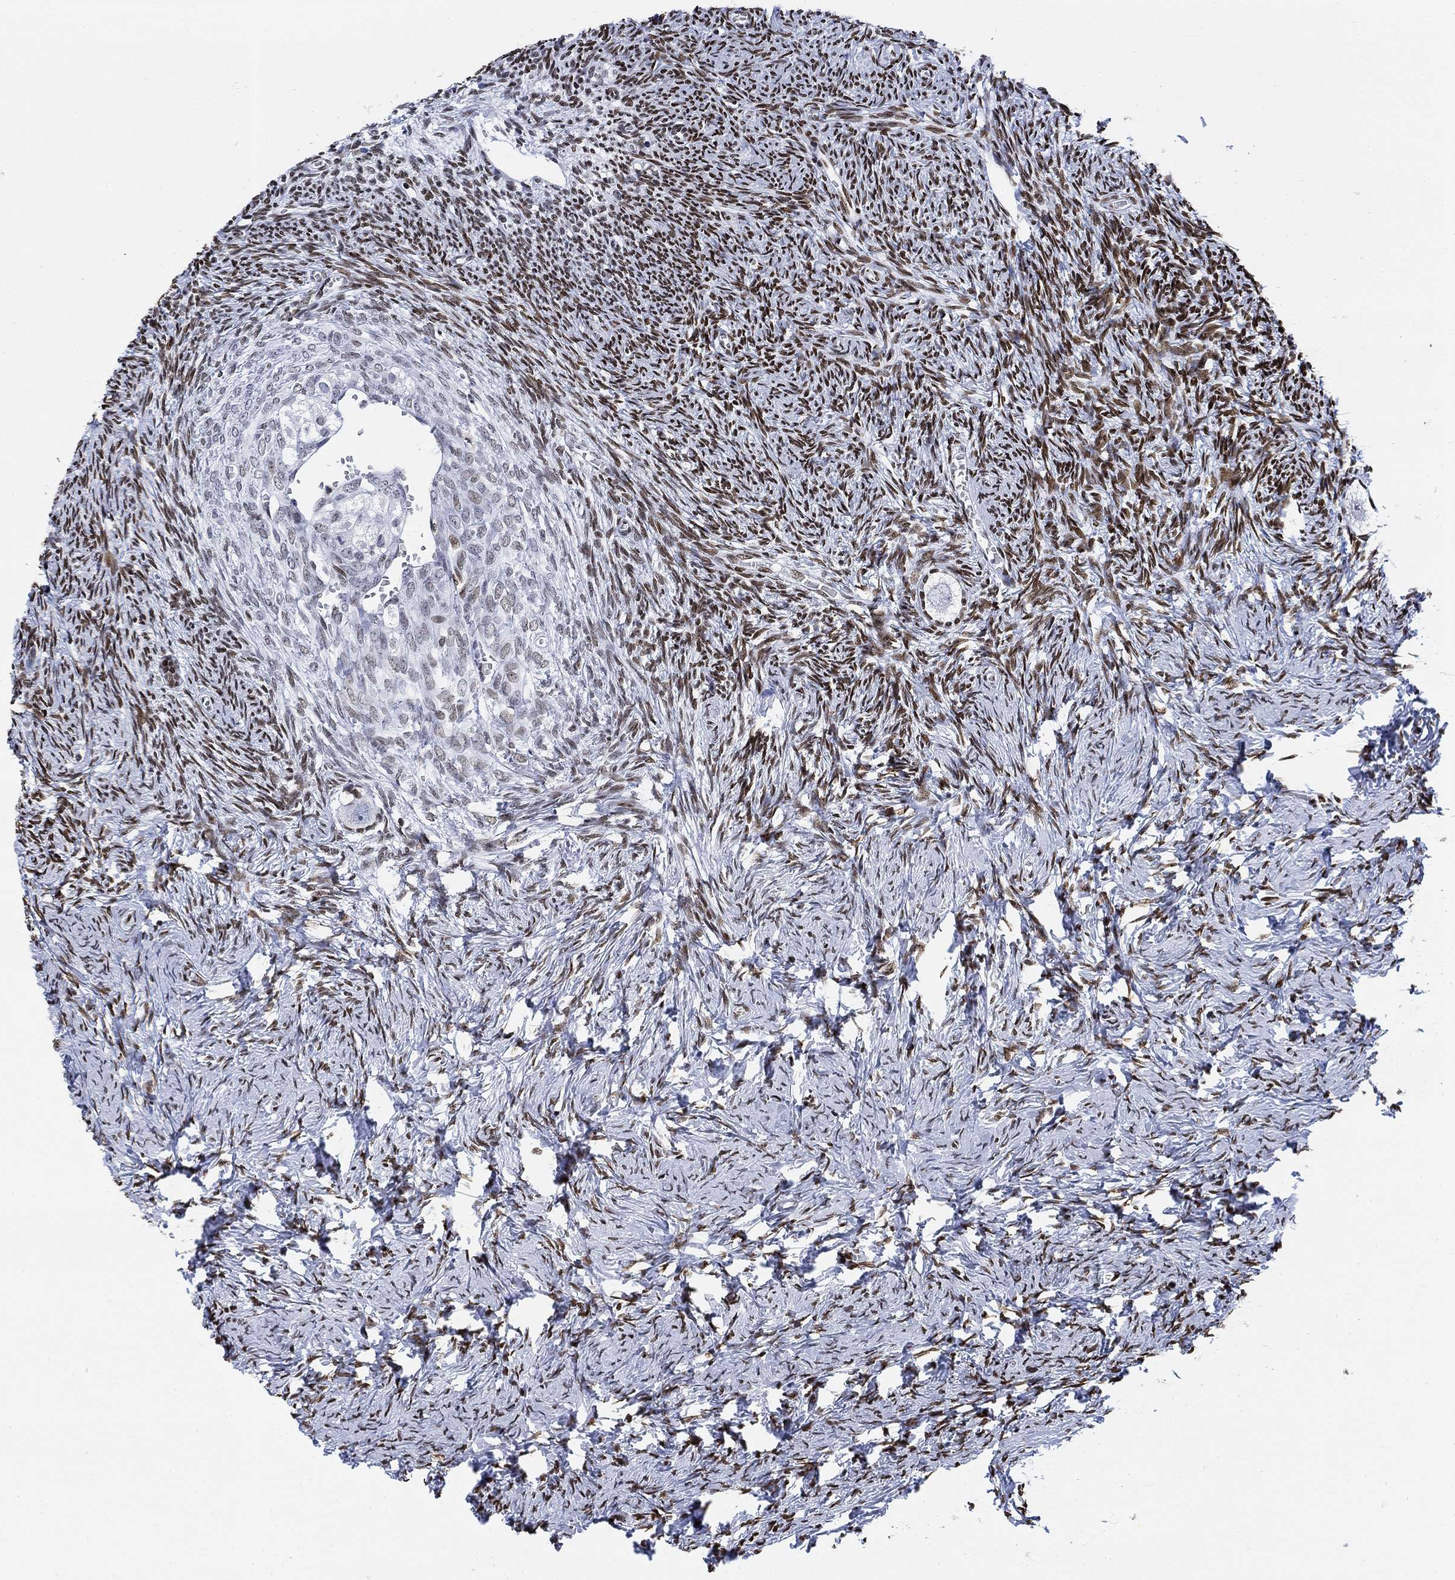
{"staining": {"intensity": "strong", "quantity": "25%-75%", "location": "nuclear"}, "tissue": "ovary", "cell_type": "Follicle cells", "image_type": "normal", "snomed": [{"axis": "morphology", "description": "Normal tissue, NOS"}, {"axis": "topography", "description": "Ovary"}], "caption": "Brown immunohistochemical staining in benign ovary demonstrates strong nuclear staining in about 25%-75% of follicle cells. (Brightfield microscopy of DAB IHC at high magnification).", "gene": "H1", "patient": {"sex": "female", "age": 27}}